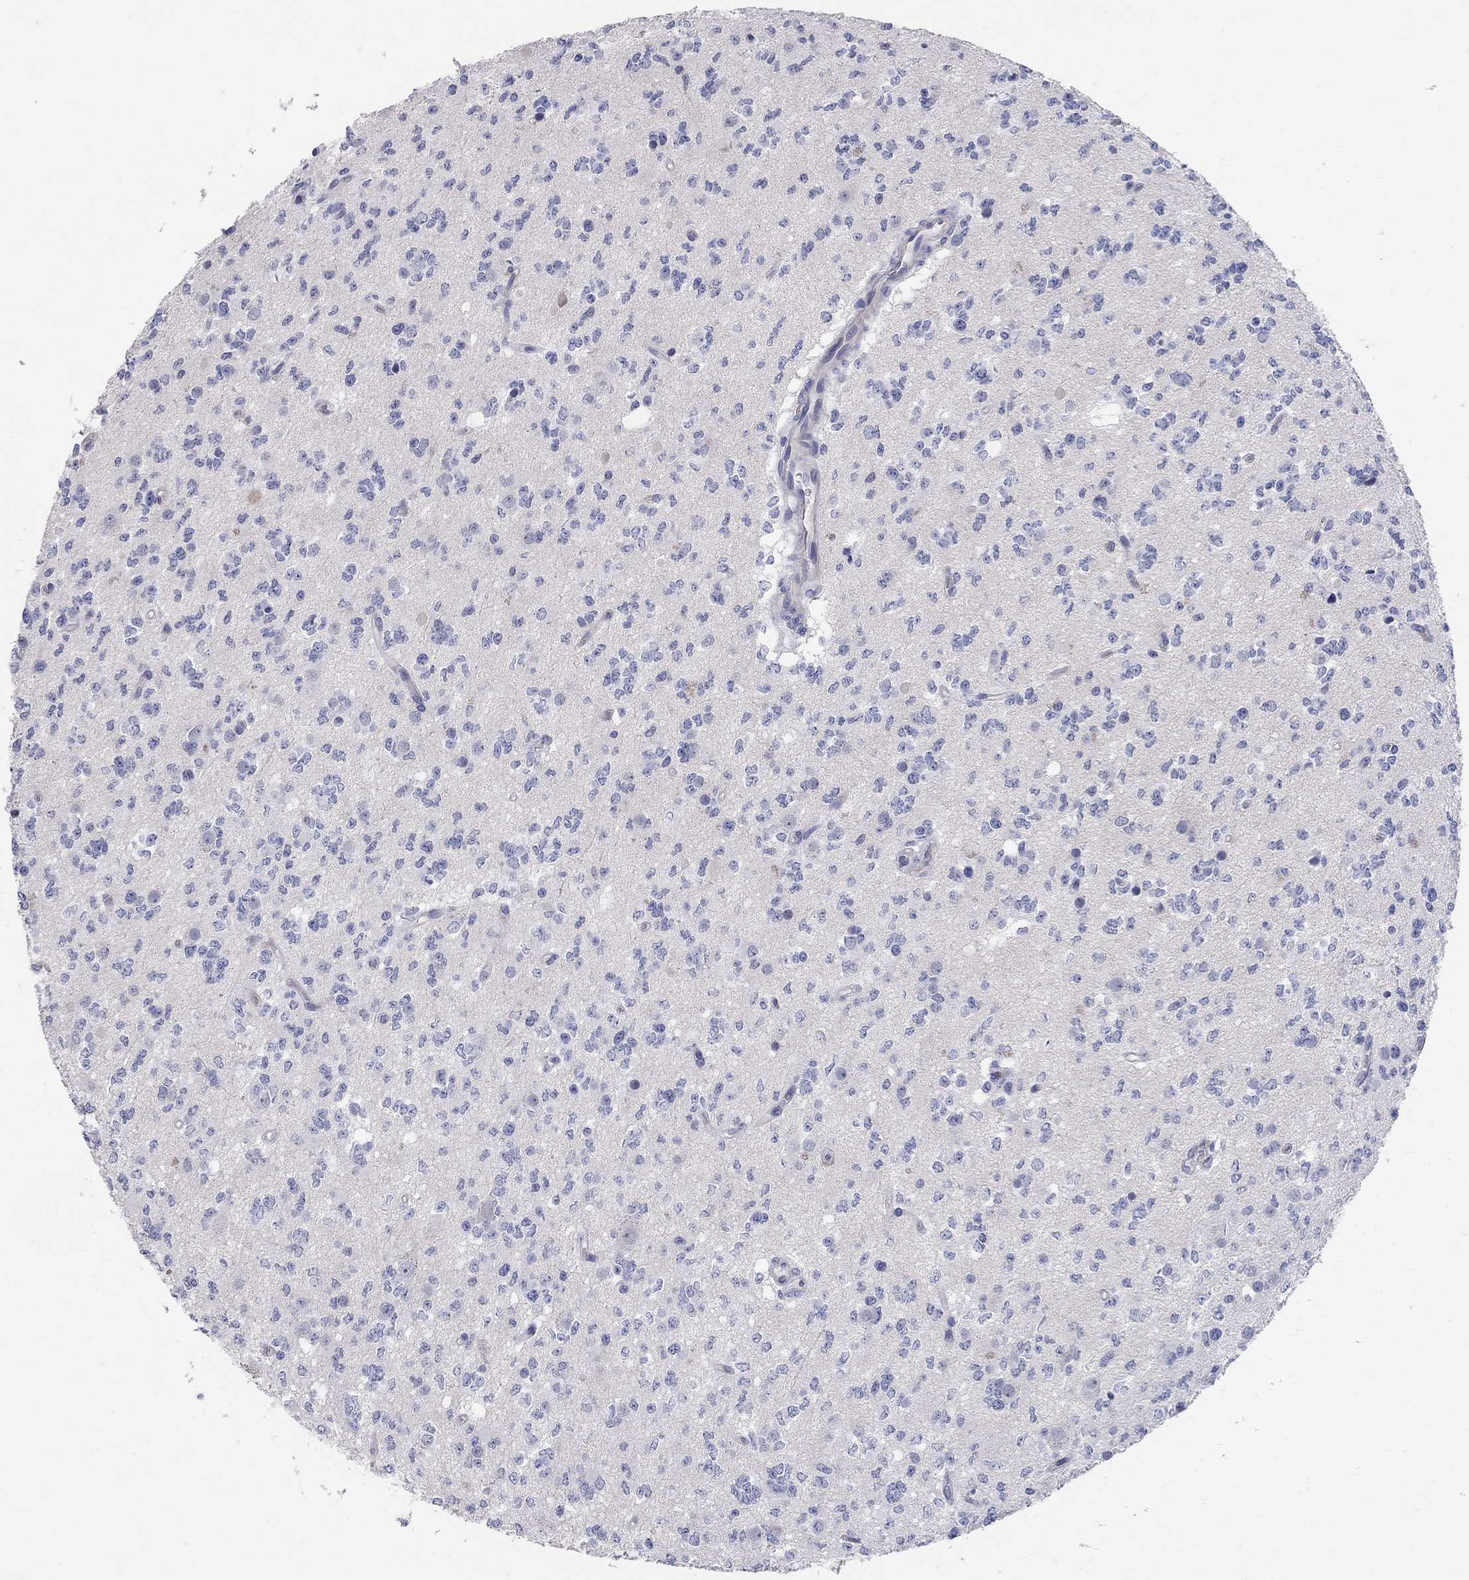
{"staining": {"intensity": "negative", "quantity": "none", "location": "none"}, "tissue": "glioma", "cell_type": "Tumor cells", "image_type": "cancer", "snomed": [{"axis": "morphology", "description": "Glioma, malignant, Low grade"}, {"axis": "topography", "description": "Brain"}], "caption": "This photomicrograph is of low-grade glioma (malignant) stained with immunohistochemistry to label a protein in brown with the nuclei are counter-stained blue. There is no positivity in tumor cells. (DAB immunohistochemistry, high magnification).", "gene": "AOX1", "patient": {"sex": "female", "age": 45}}